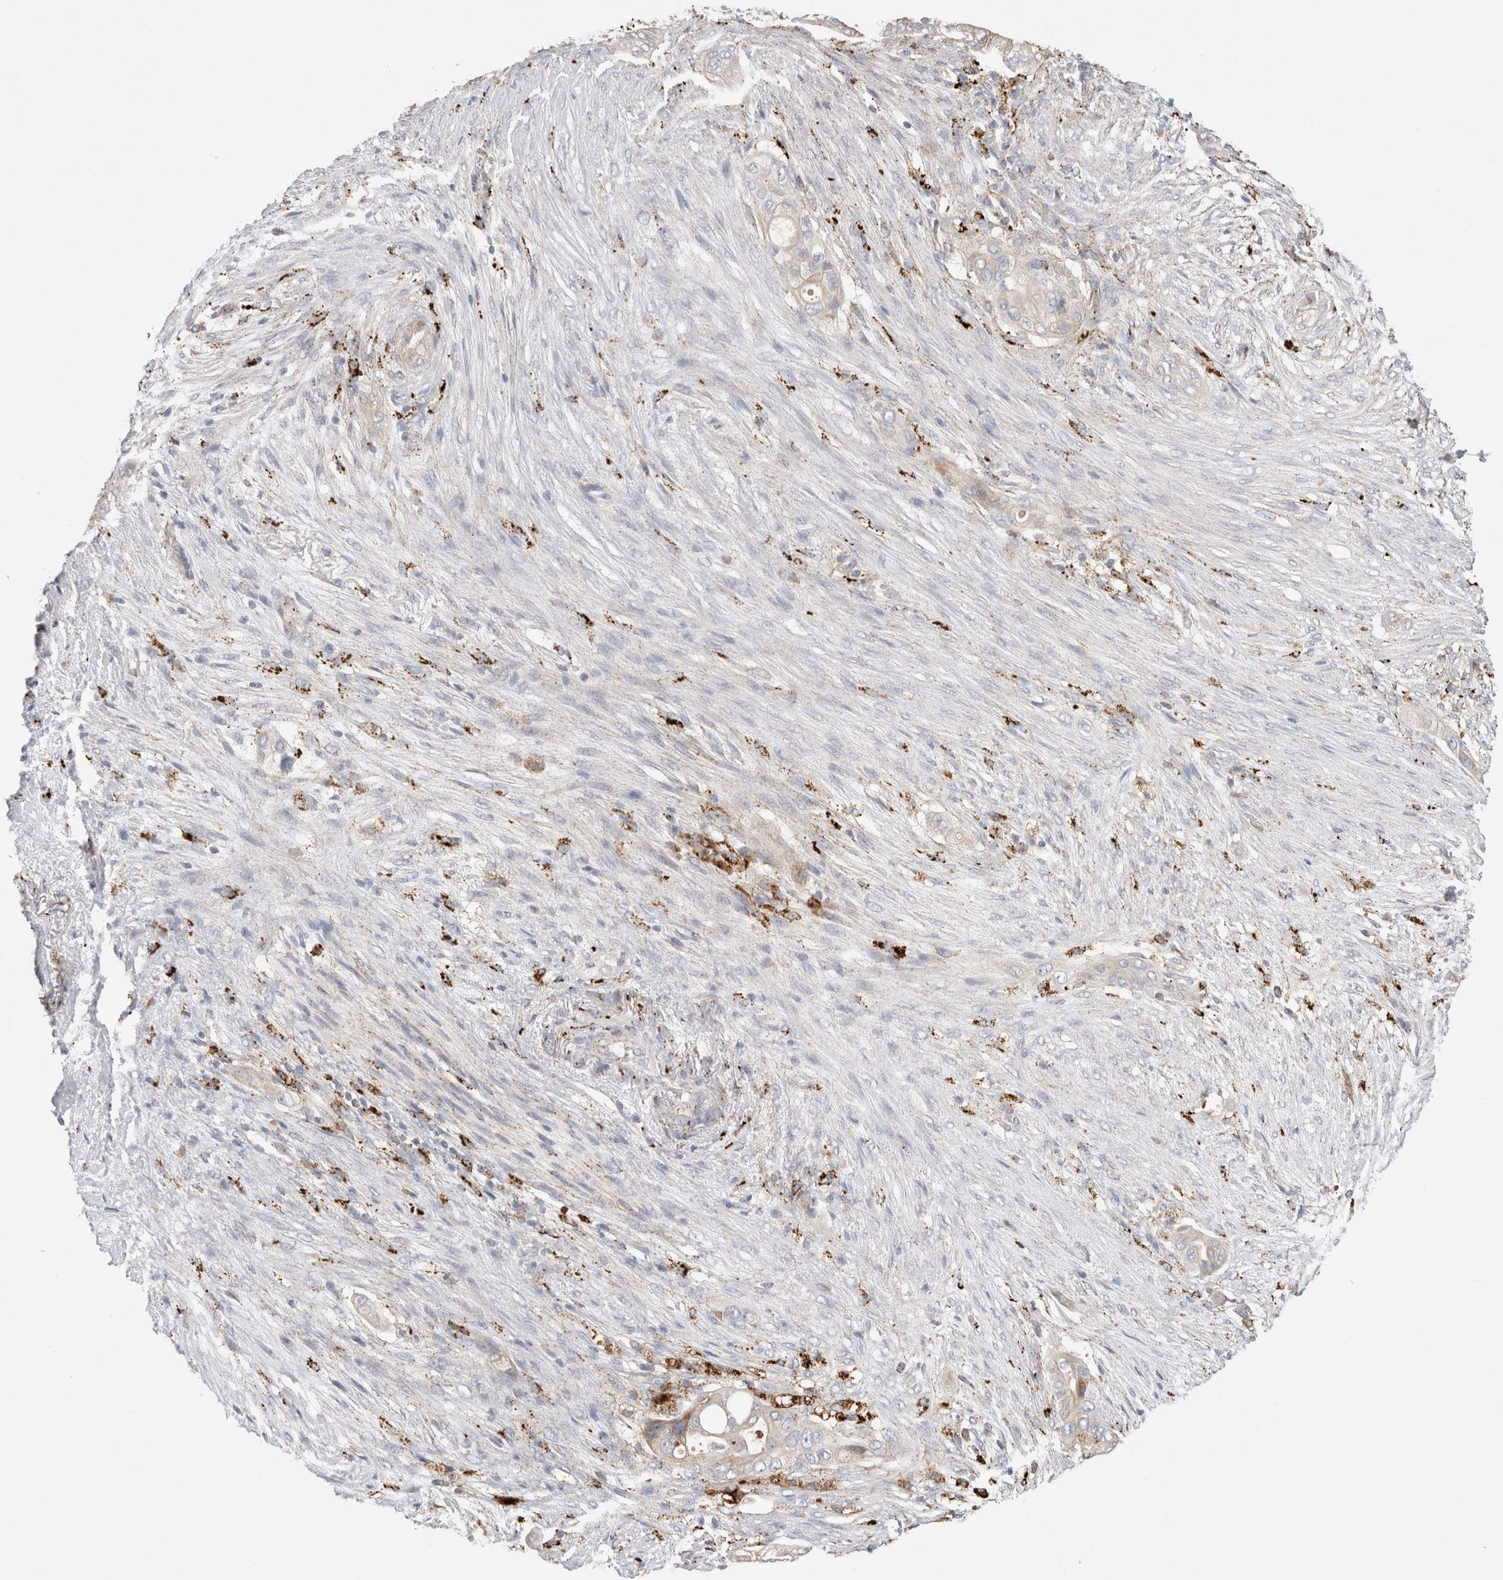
{"staining": {"intensity": "weak", "quantity": "25%-75%", "location": "cytoplasmic/membranous"}, "tissue": "pancreatic cancer", "cell_type": "Tumor cells", "image_type": "cancer", "snomed": [{"axis": "morphology", "description": "Adenocarcinoma, NOS"}, {"axis": "topography", "description": "Pancreas"}], "caption": "Pancreatic adenocarcinoma was stained to show a protein in brown. There is low levels of weak cytoplasmic/membranous expression in approximately 25%-75% of tumor cells. The staining was performed using DAB to visualize the protein expression in brown, while the nuclei were stained in blue with hematoxylin (Magnification: 20x).", "gene": "CTSA", "patient": {"sex": "male", "age": 53}}